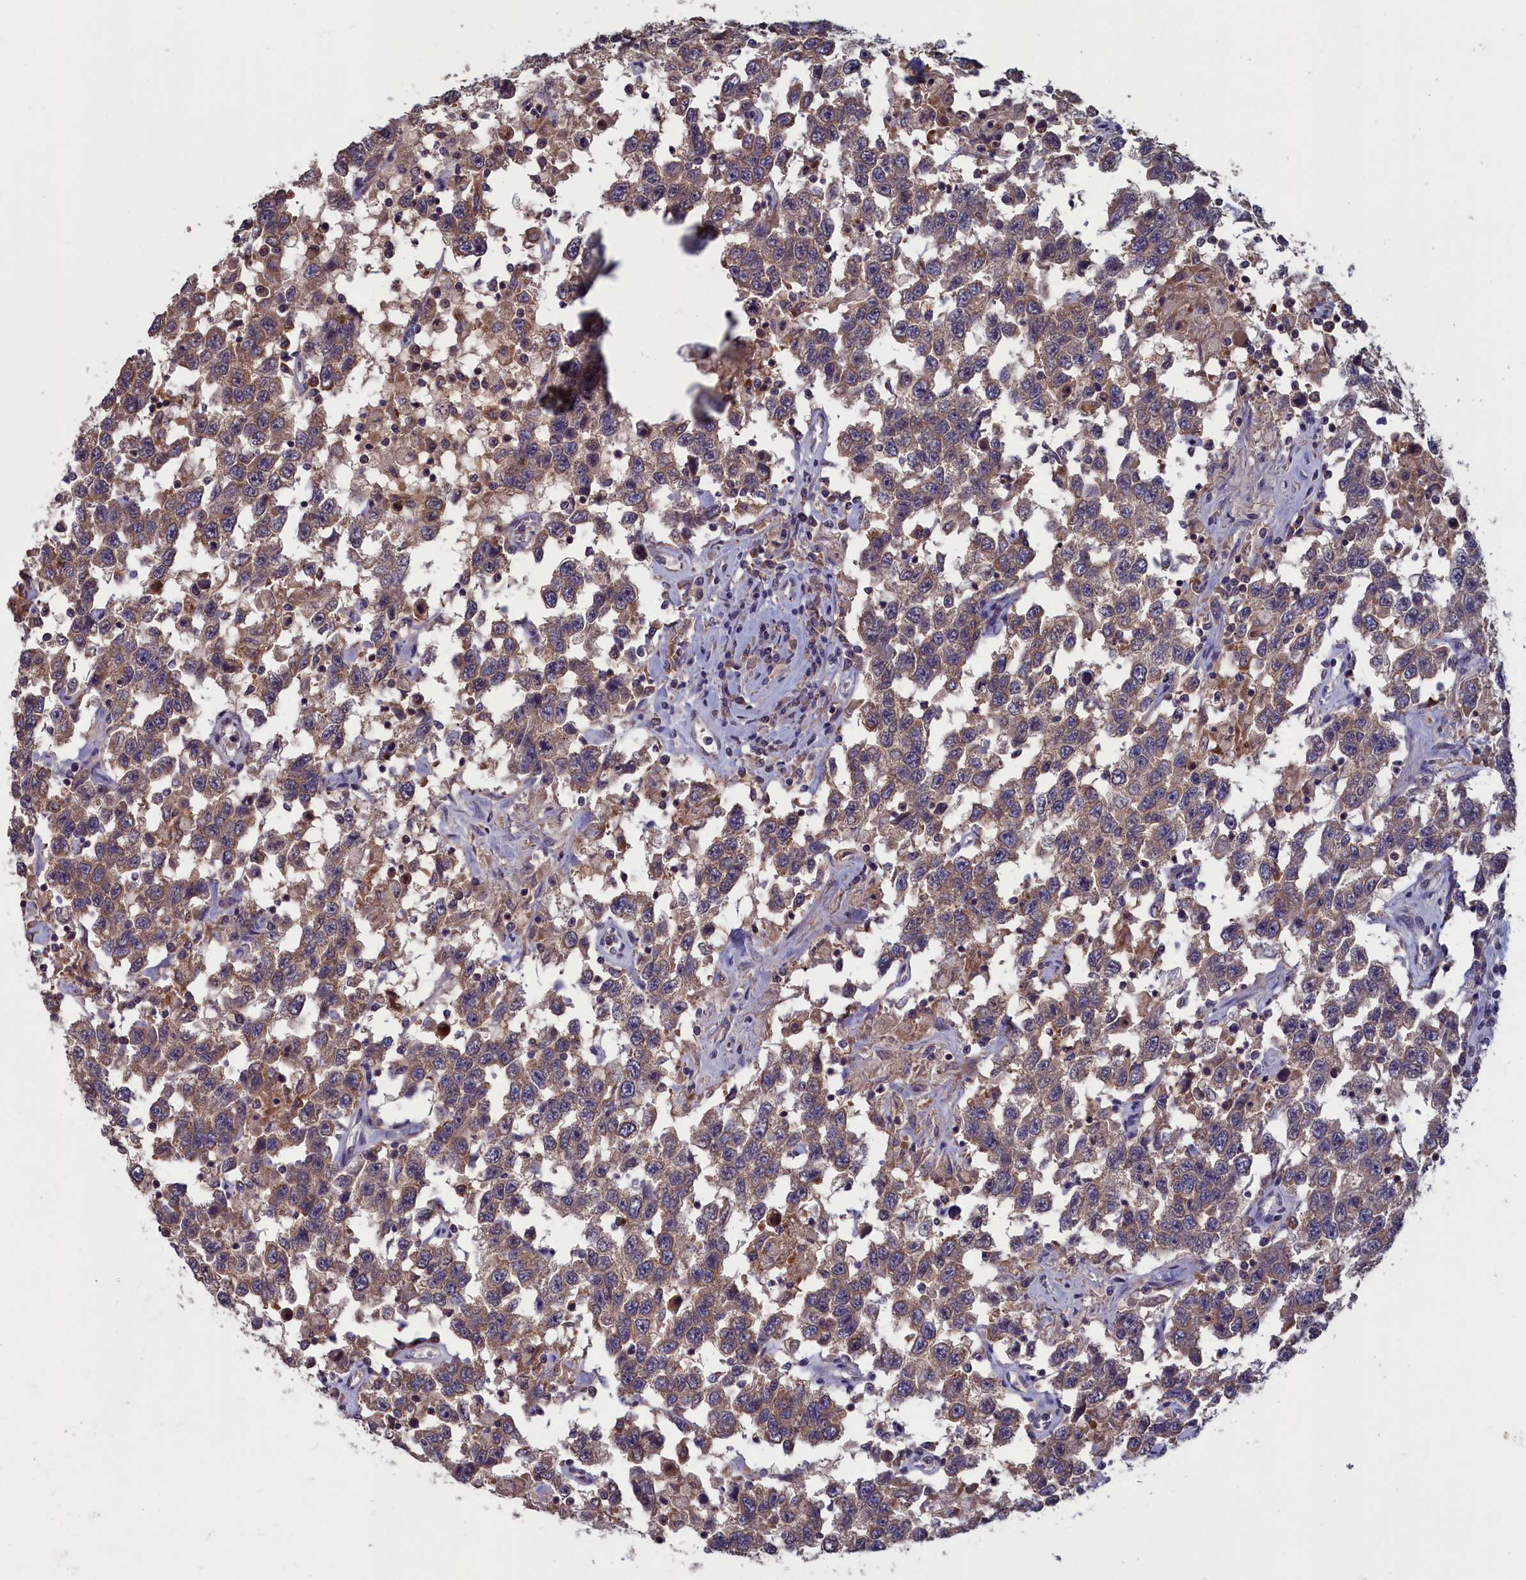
{"staining": {"intensity": "moderate", "quantity": ">75%", "location": "cytoplasmic/membranous"}, "tissue": "testis cancer", "cell_type": "Tumor cells", "image_type": "cancer", "snomed": [{"axis": "morphology", "description": "Seminoma, NOS"}, {"axis": "topography", "description": "Testis"}], "caption": "Tumor cells reveal medium levels of moderate cytoplasmic/membranous staining in approximately >75% of cells in human testis seminoma. The protein of interest is stained brown, and the nuclei are stained in blue (DAB (3,3'-diaminobenzidine) IHC with brightfield microscopy, high magnification).", "gene": "CACTIN", "patient": {"sex": "male", "age": 41}}